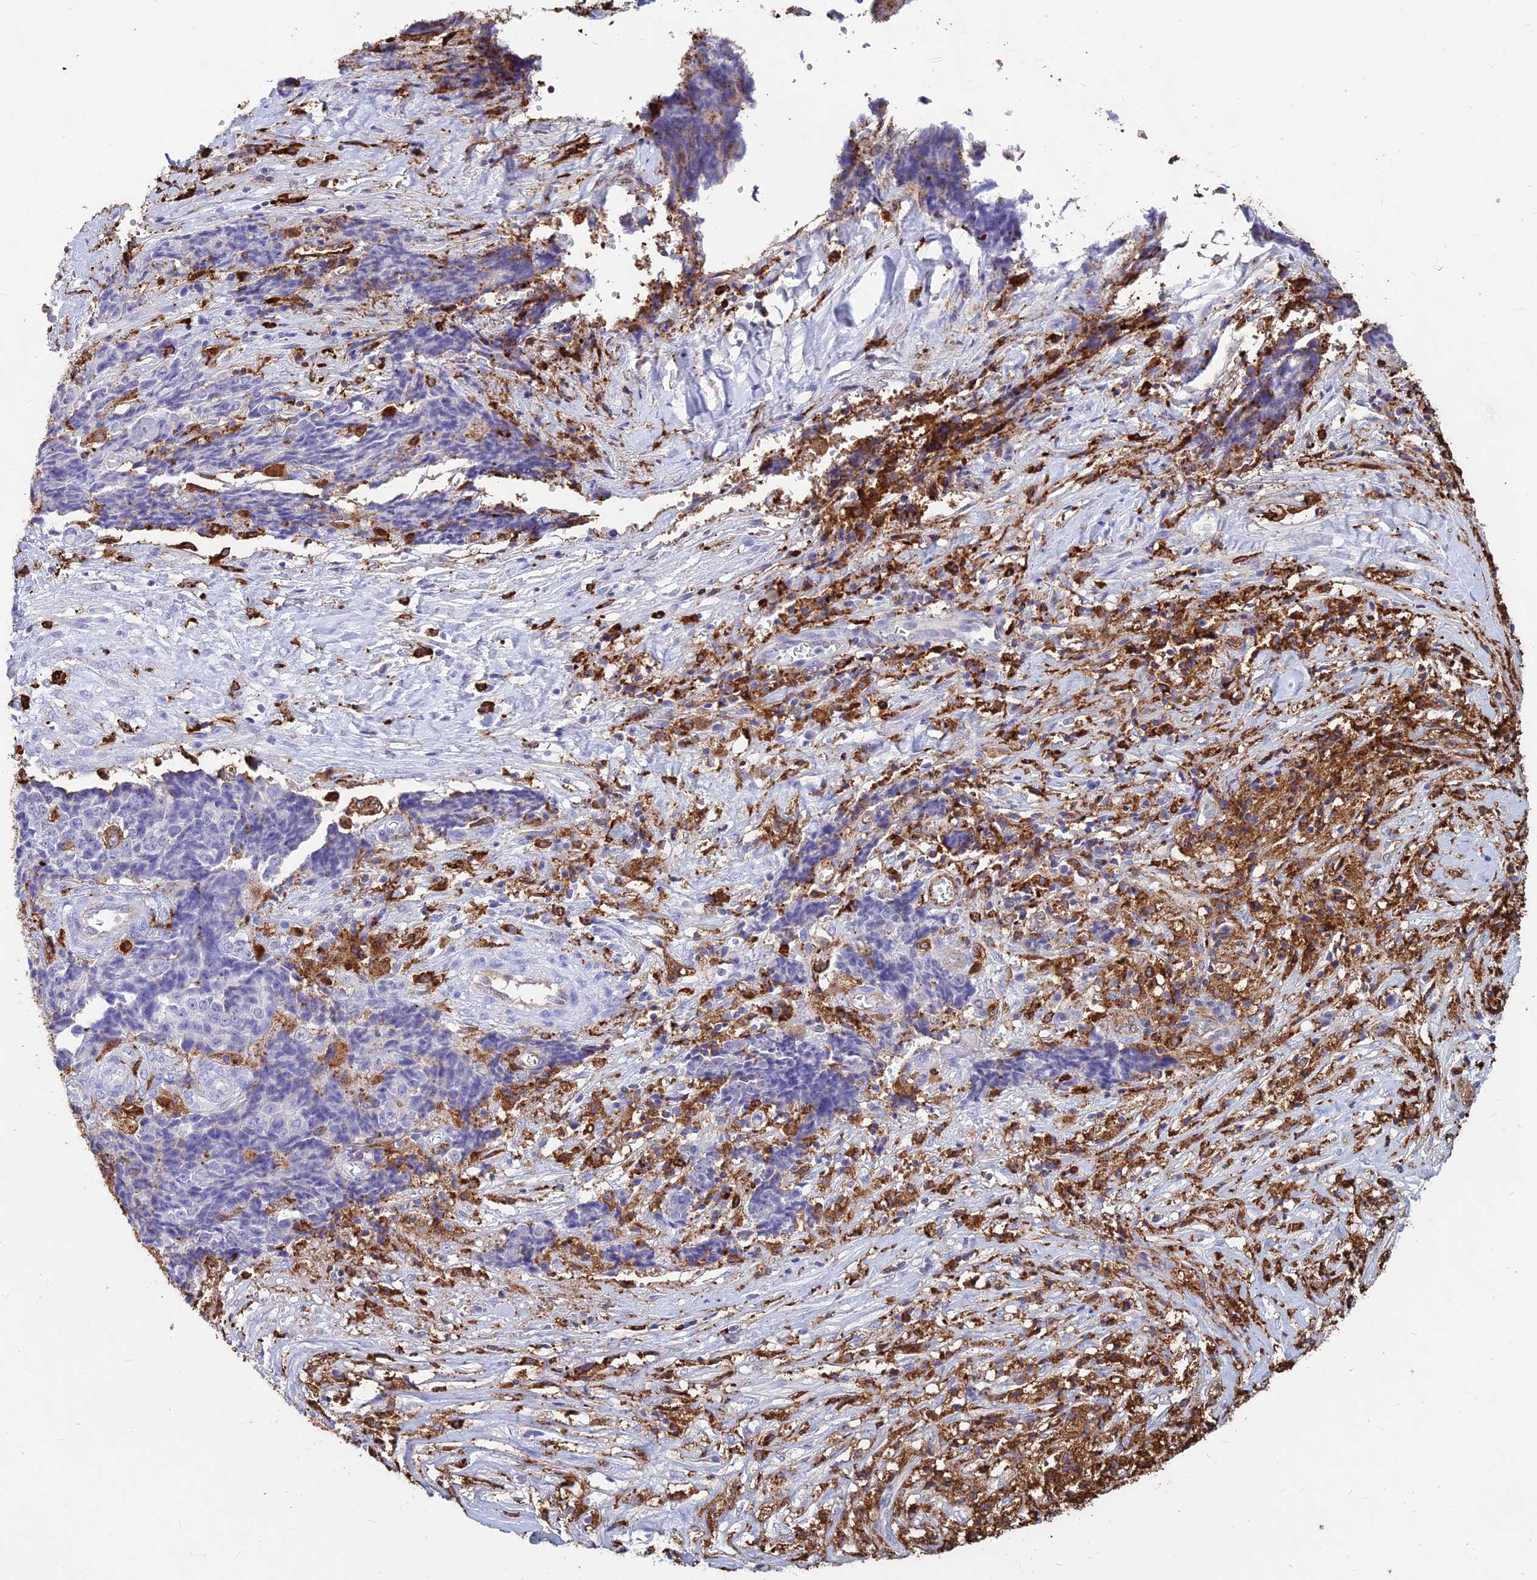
{"staining": {"intensity": "negative", "quantity": "none", "location": "none"}, "tissue": "ovarian cancer", "cell_type": "Tumor cells", "image_type": "cancer", "snomed": [{"axis": "morphology", "description": "Carcinoma, endometroid"}, {"axis": "topography", "description": "Ovary"}], "caption": "A photomicrograph of endometroid carcinoma (ovarian) stained for a protein reveals no brown staining in tumor cells.", "gene": "HLA-DRB1", "patient": {"sex": "female", "age": 42}}